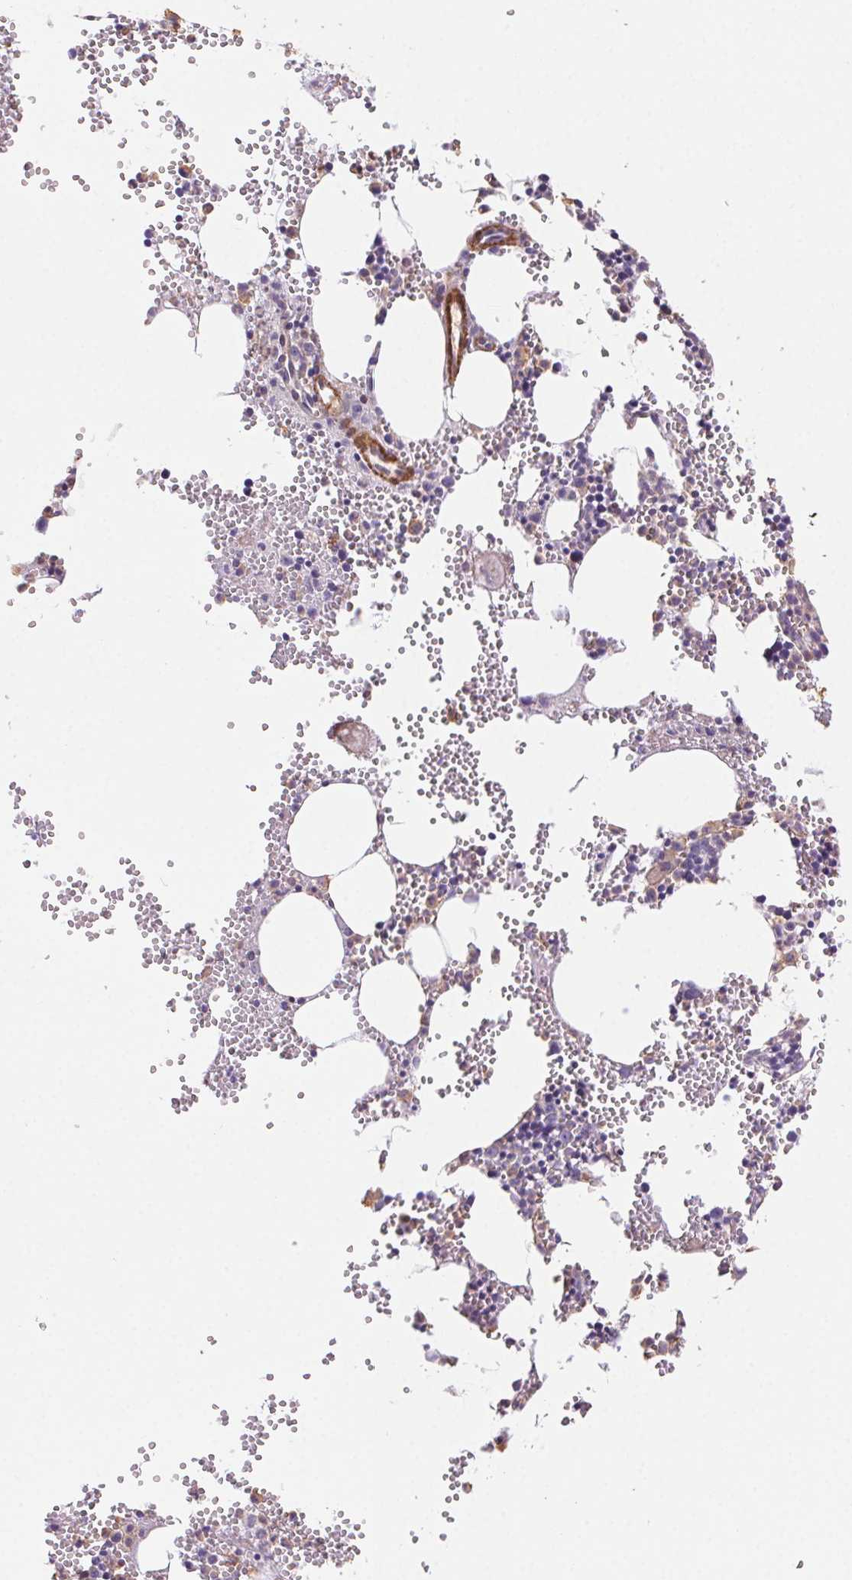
{"staining": {"intensity": "negative", "quantity": "none", "location": "none"}, "tissue": "bone marrow", "cell_type": "Hematopoietic cells", "image_type": "normal", "snomed": [{"axis": "morphology", "description": "Normal tissue, NOS"}, {"axis": "topography", "description": "Bone marrow"}], "caption": "Immunohistochemistry (IHC) photomicrograph of unremarkable human bone marrow stained for a protein (brown), which demonstrates no positivity in hematopoietic cells.", "gene": "GPX8", "patient": {"sex": "male", "age": 89}}